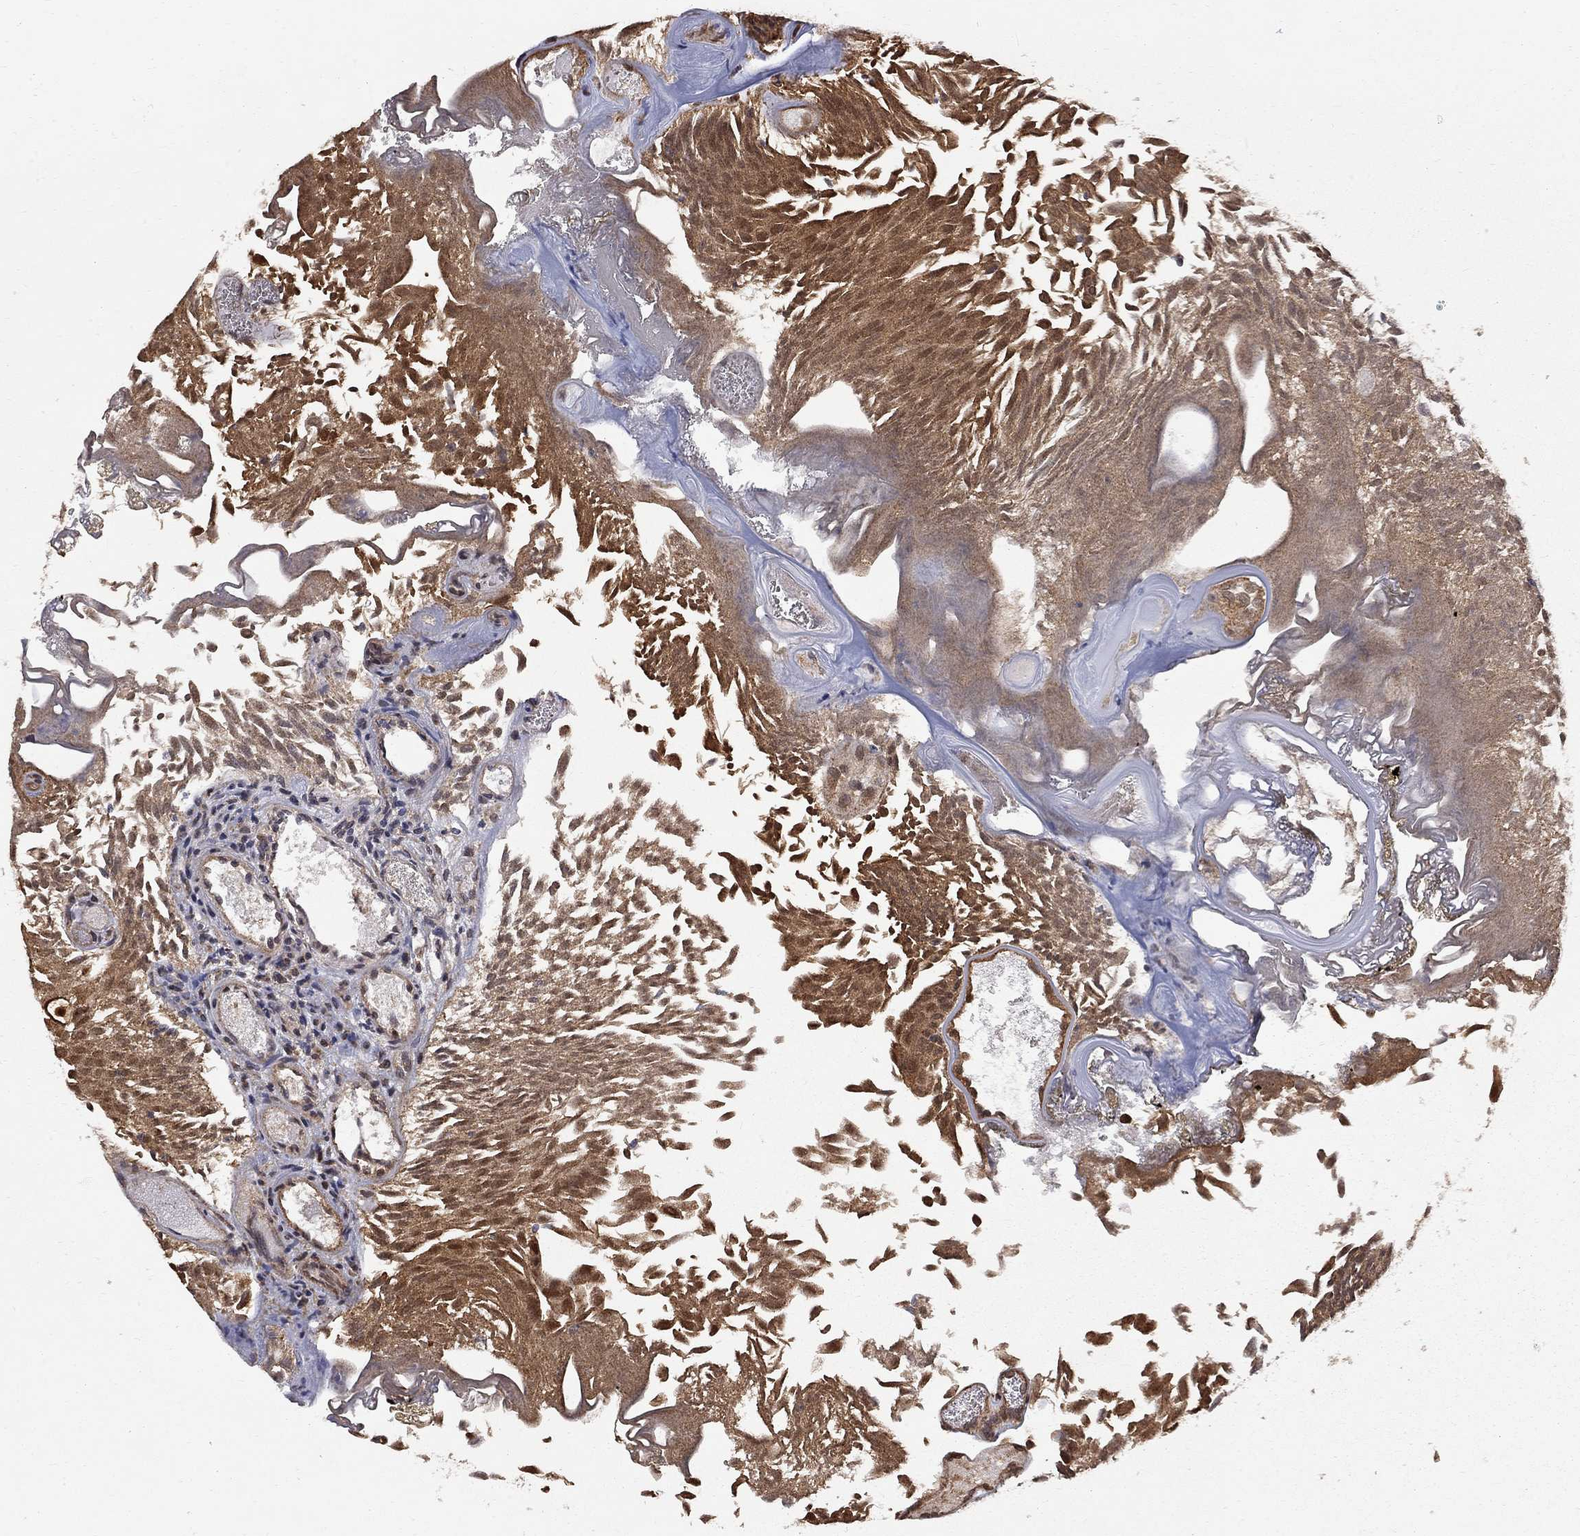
{"staining": {"intensity": "strong", "quantity": "25%-75%", "location": "cytoplasmic/membranous"}, "tissue": "urothelial cancer", "cell_type": "Tumor cells", "image_type": "cancer", "snomed": [{"axis": "morphology", "description": "Urothelial carcinoma, Low grade"}, {"axis": "topography", "description": "Urinary bladder"}], "caption": "DAB immunohistochemical staining of urothelial cancer reveals strong cytoplasmic/membranous protein positivity in about 25%-75% of tumor cells. (brown staining indicates protein expression, while blue staining denotes nuclei).", "gene": "ELOB", "patient": {"sex": "male", "age": 52}}